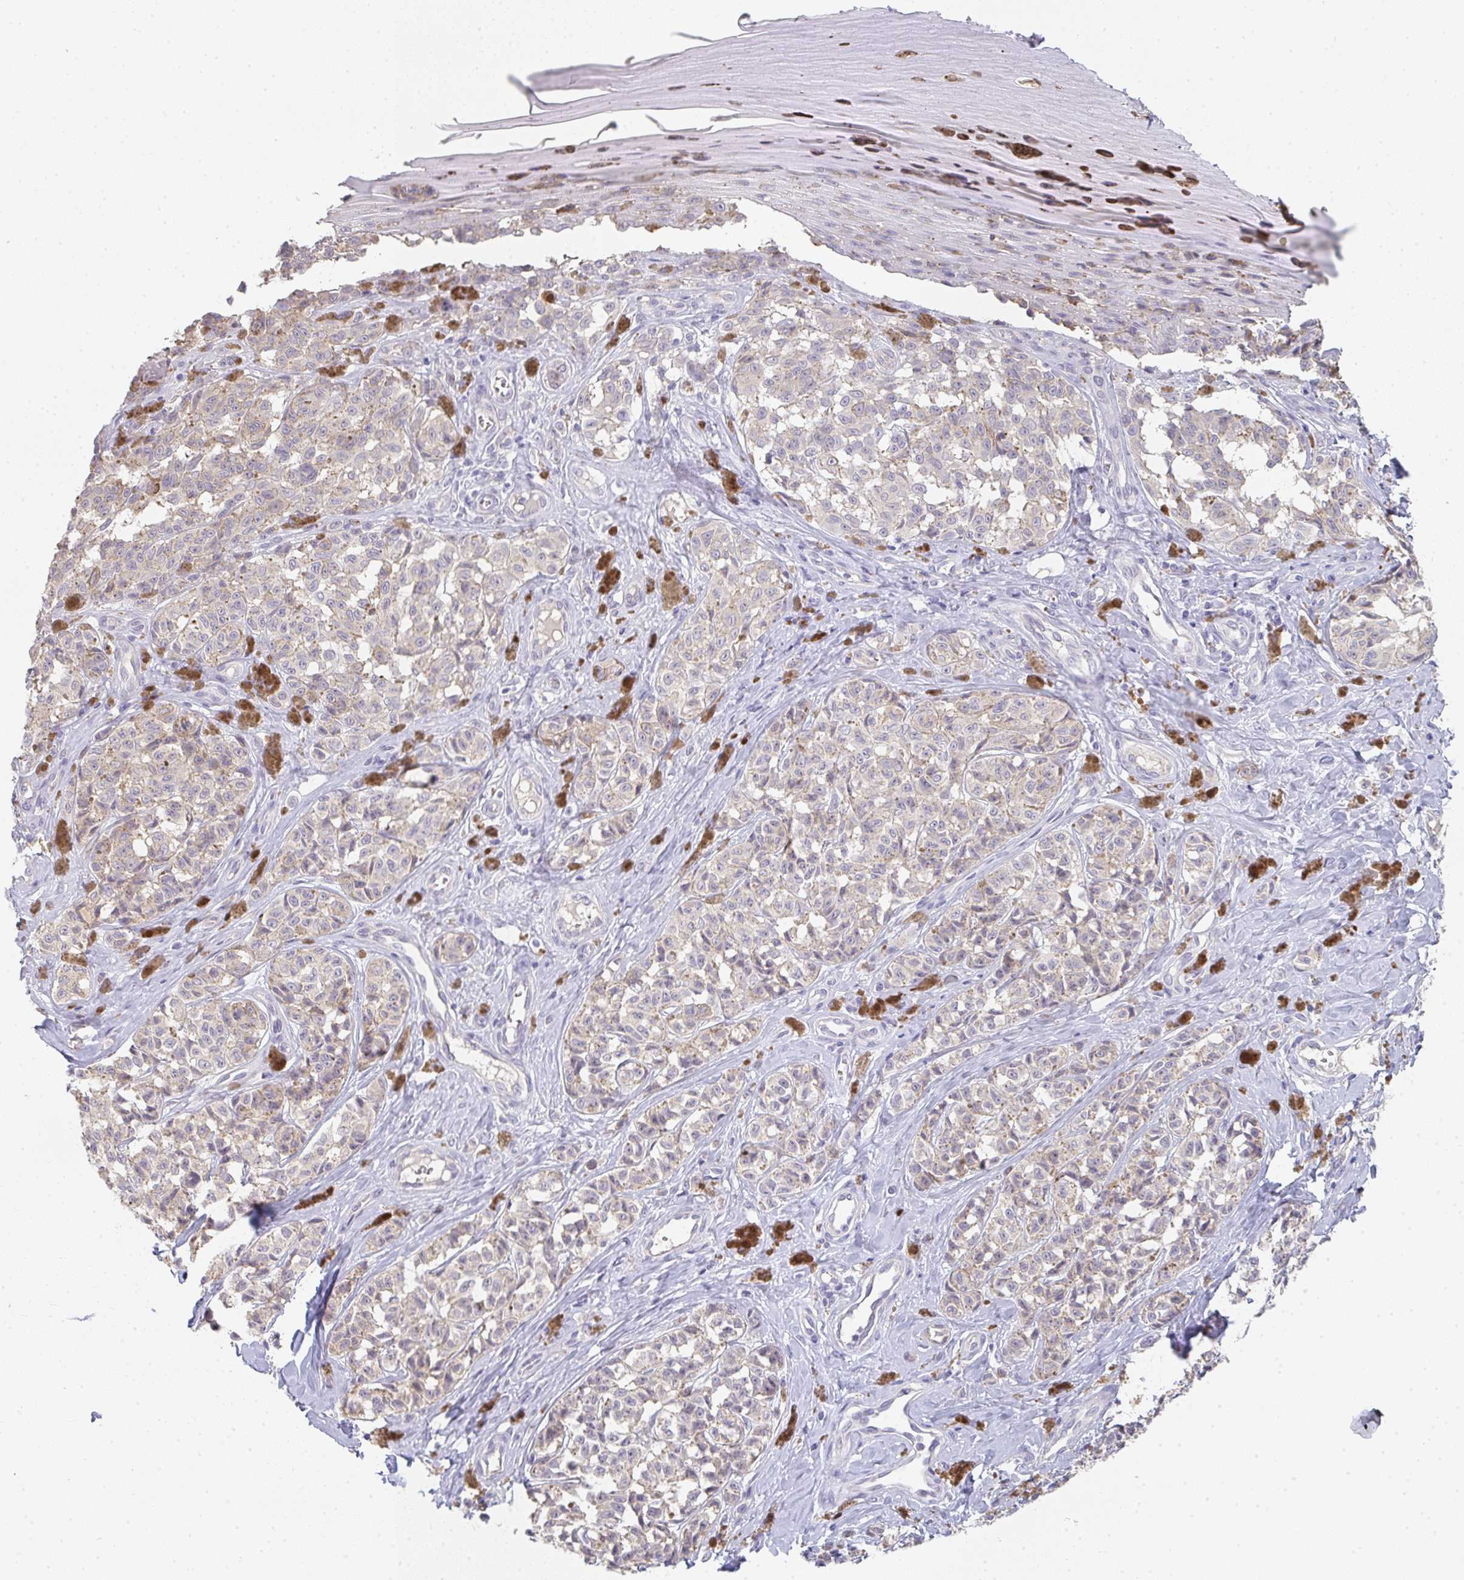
{"staining": {"intensity": "weak", "quantity": "<25%", "location": "cytoplasmic/membranous"}, "tissue": "melanoma", "cell_type": "Tumor cells", "image_type": "cancer", "snomed": [{"axis": "morphology", "description": "Malignant melanoma, NOS"}, {"axis": "topography", "description": "Skin"}], "caption": "Protein analysis of malignant melanoma reveals no significant expression in tumor cells. (Stains: DAB (3,3'-diaminobenzidine) immunohistochemistry with hematoxylin counter stain, Microscopy: brightfield microscopy at high magnification).", "gene": "CHMP5", "patient": {"sex": "female", "age": 65}}